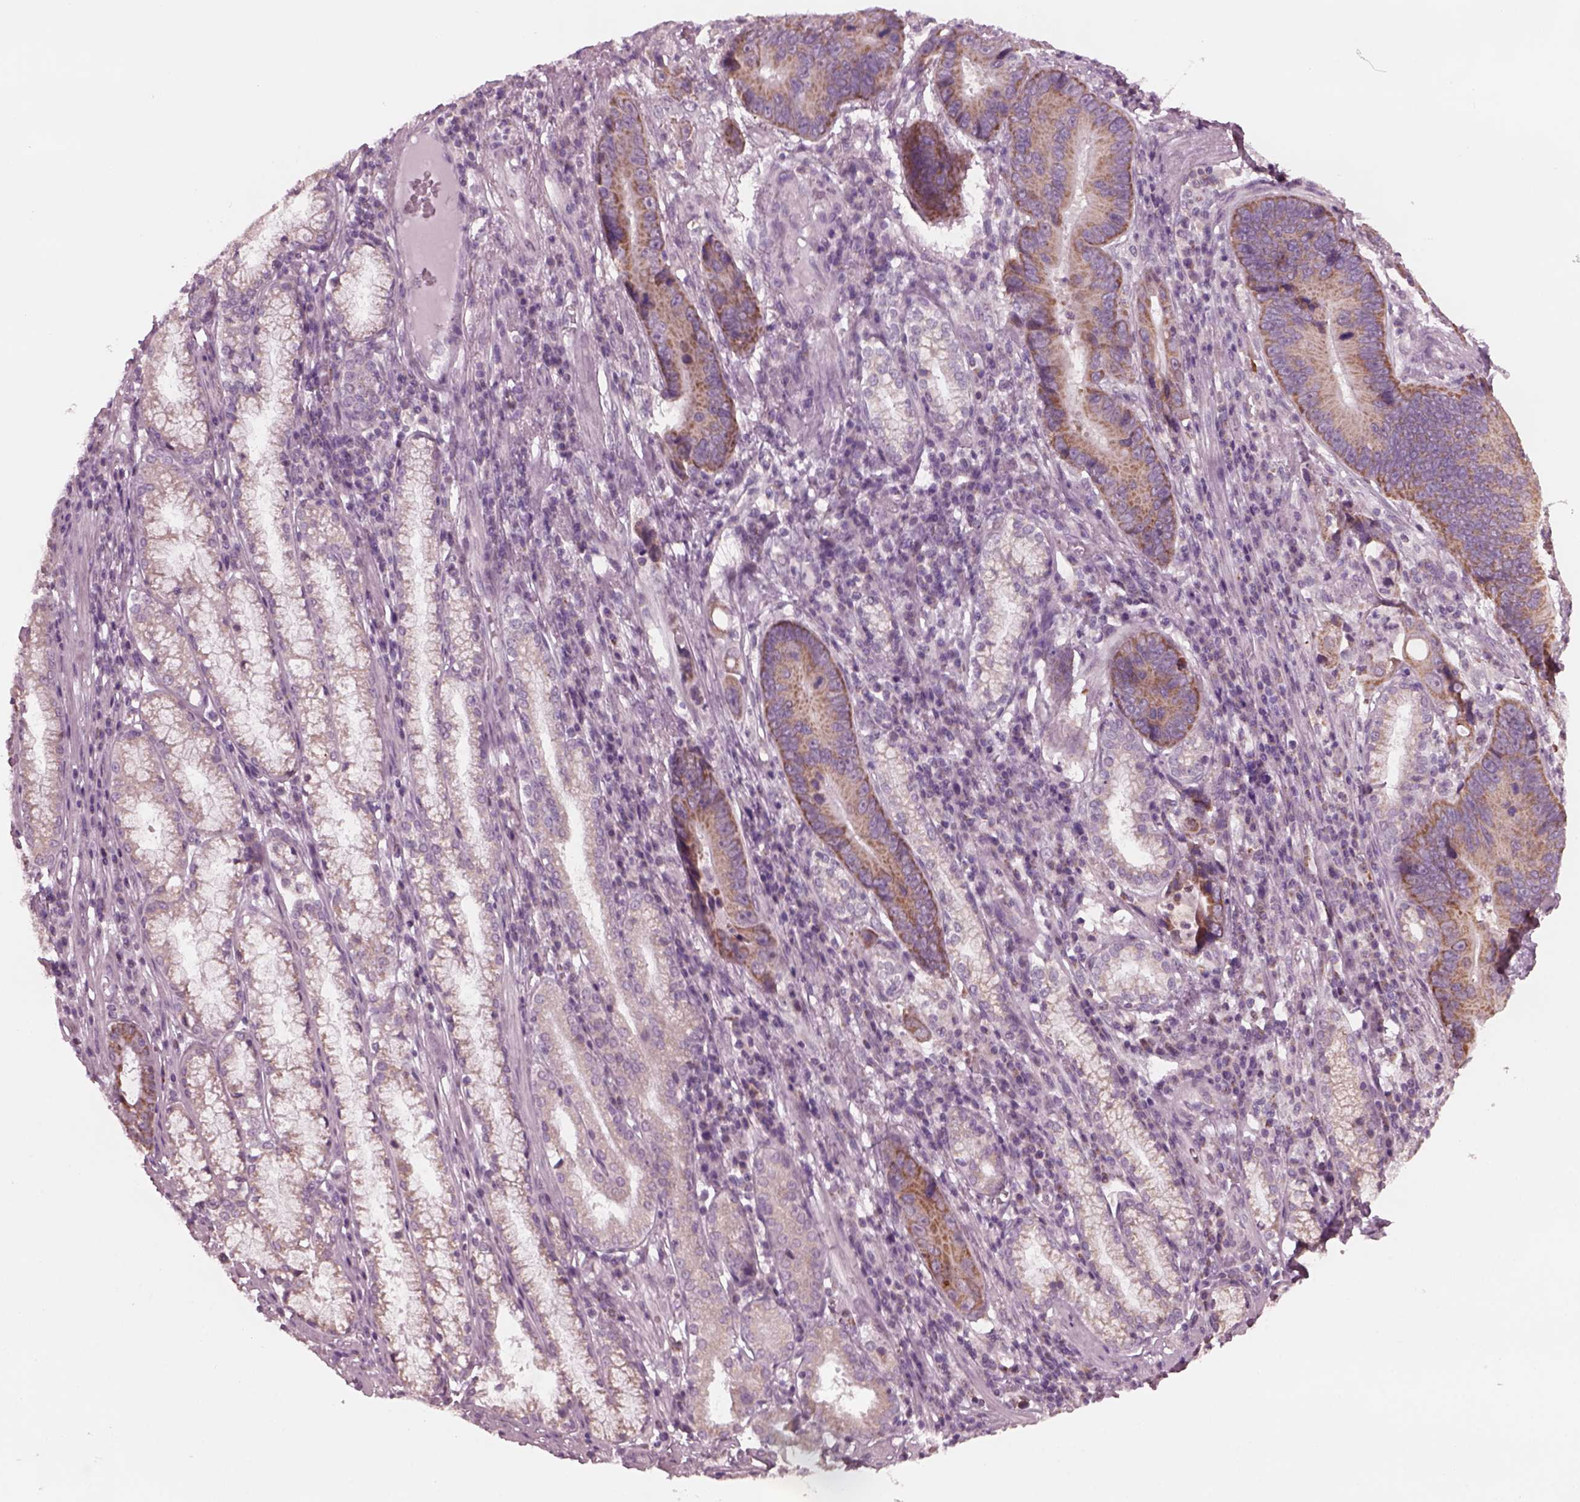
{"staining": {"intensity": "moderate", "quantity": "25%-75%", "location": "cytoplasmic/membranous"}, "tissue": "stomach cancer", "cell_type": "Tumor cells", "image_type": "cancer", "snomed": [{"axis": "morphology", "description": "Adenocarcinoma, NOS"}, {"axis": "topography", "description": "Stomach"}], "caption": "DAB immunohistochemical staining of adenocarcinoma (stomach) shows moderate cytoplasmic/membranous protein expression in approximately 25%-75% of tumor cells.", "gene": "CELSR3", "patient": {"sex": "male", "age": 84}}